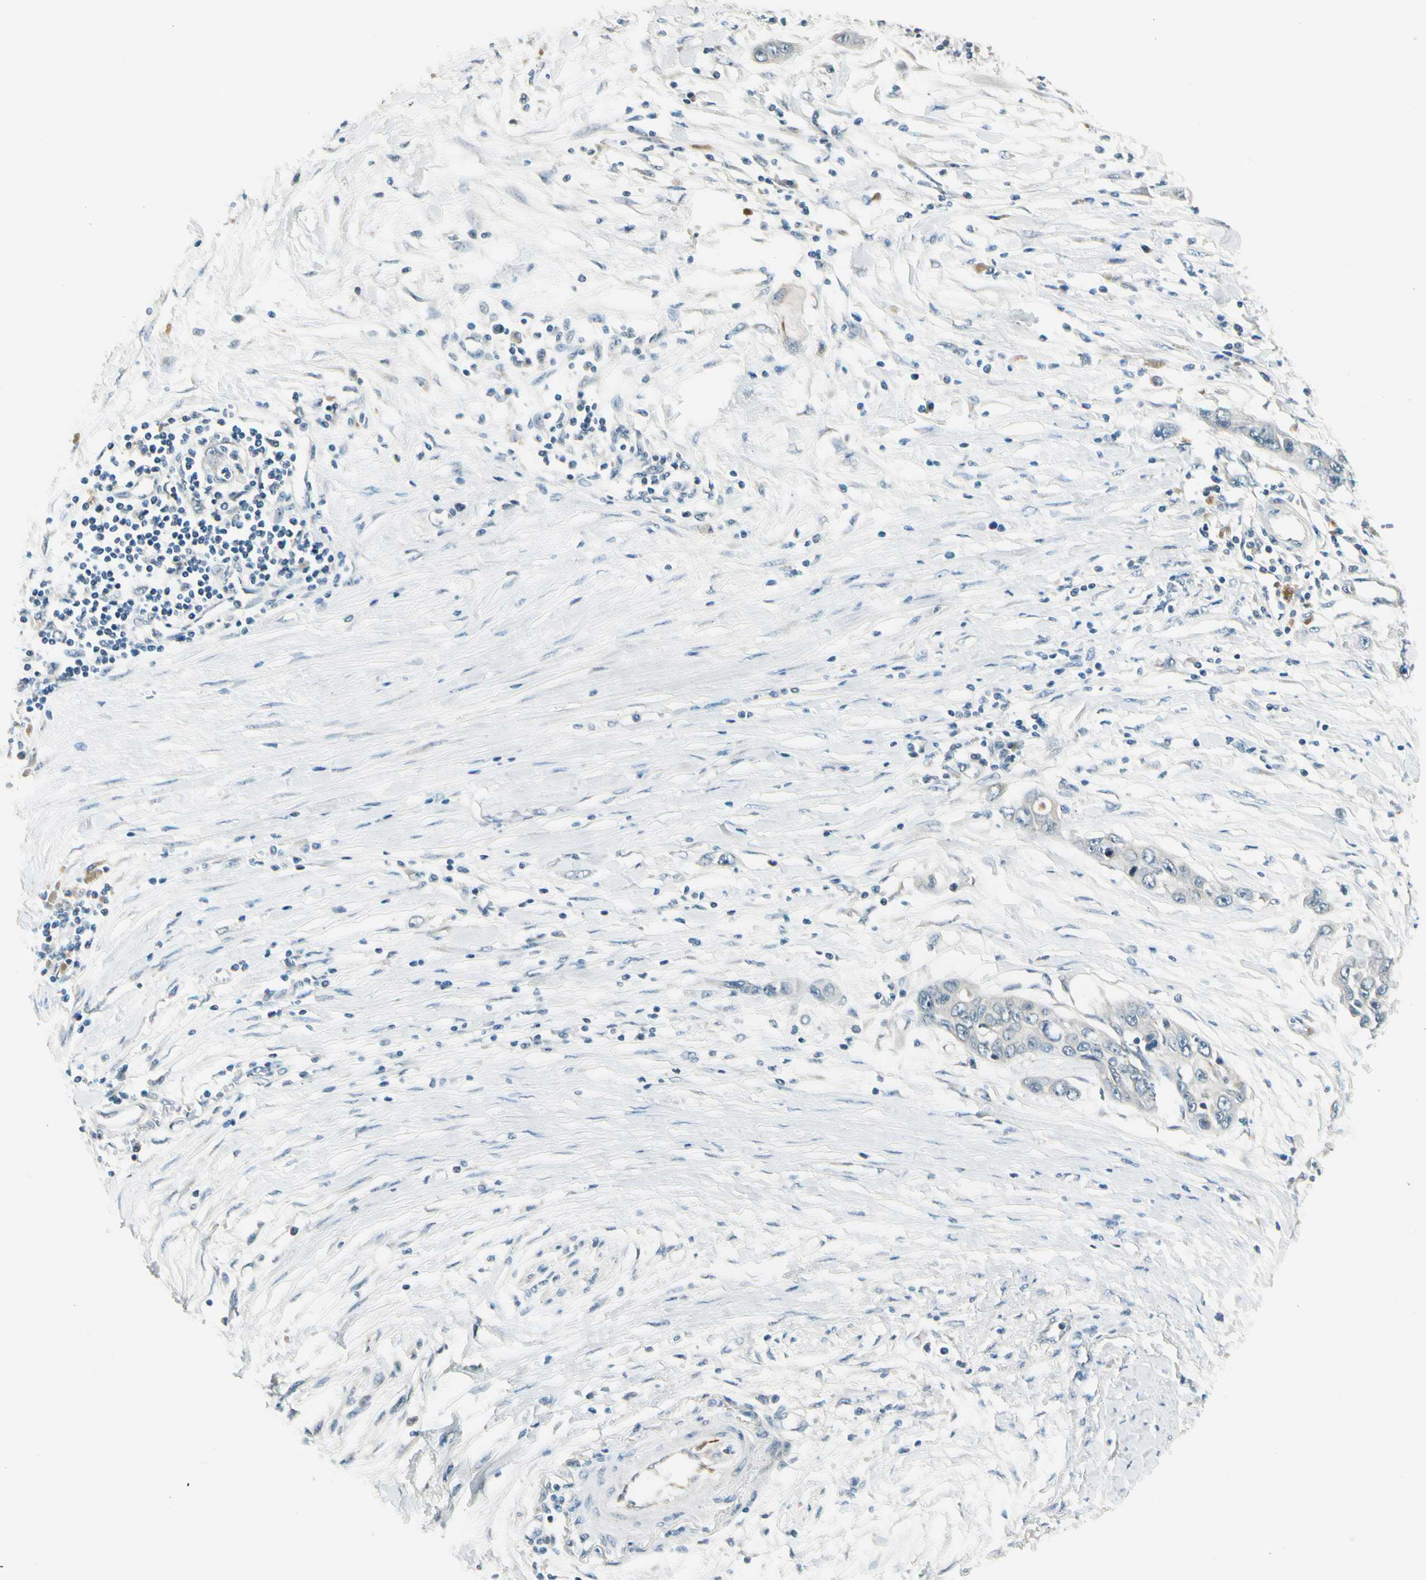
{"staining": {"intensity": "negative", "quantity": "none", "location": "none"}, "tissue": "pancreatic cancer", "cell_type": "Tumor cells", "image_type": "cancer", "snomed": [{"axis": "morphology", "description": "Adenocarcinoma, NOS"}, {"axis": "topography", "description": "Pancreas"}], "caption": "Pancreatic adenocarcinoma was stained to show a protein in brown. There is no significant staining in tumor cells. (DAB immunohistochemistry with hematoxylin counter stain).", "gene": "BNIP1", "patient": {"sex": "female", "age": 70}}